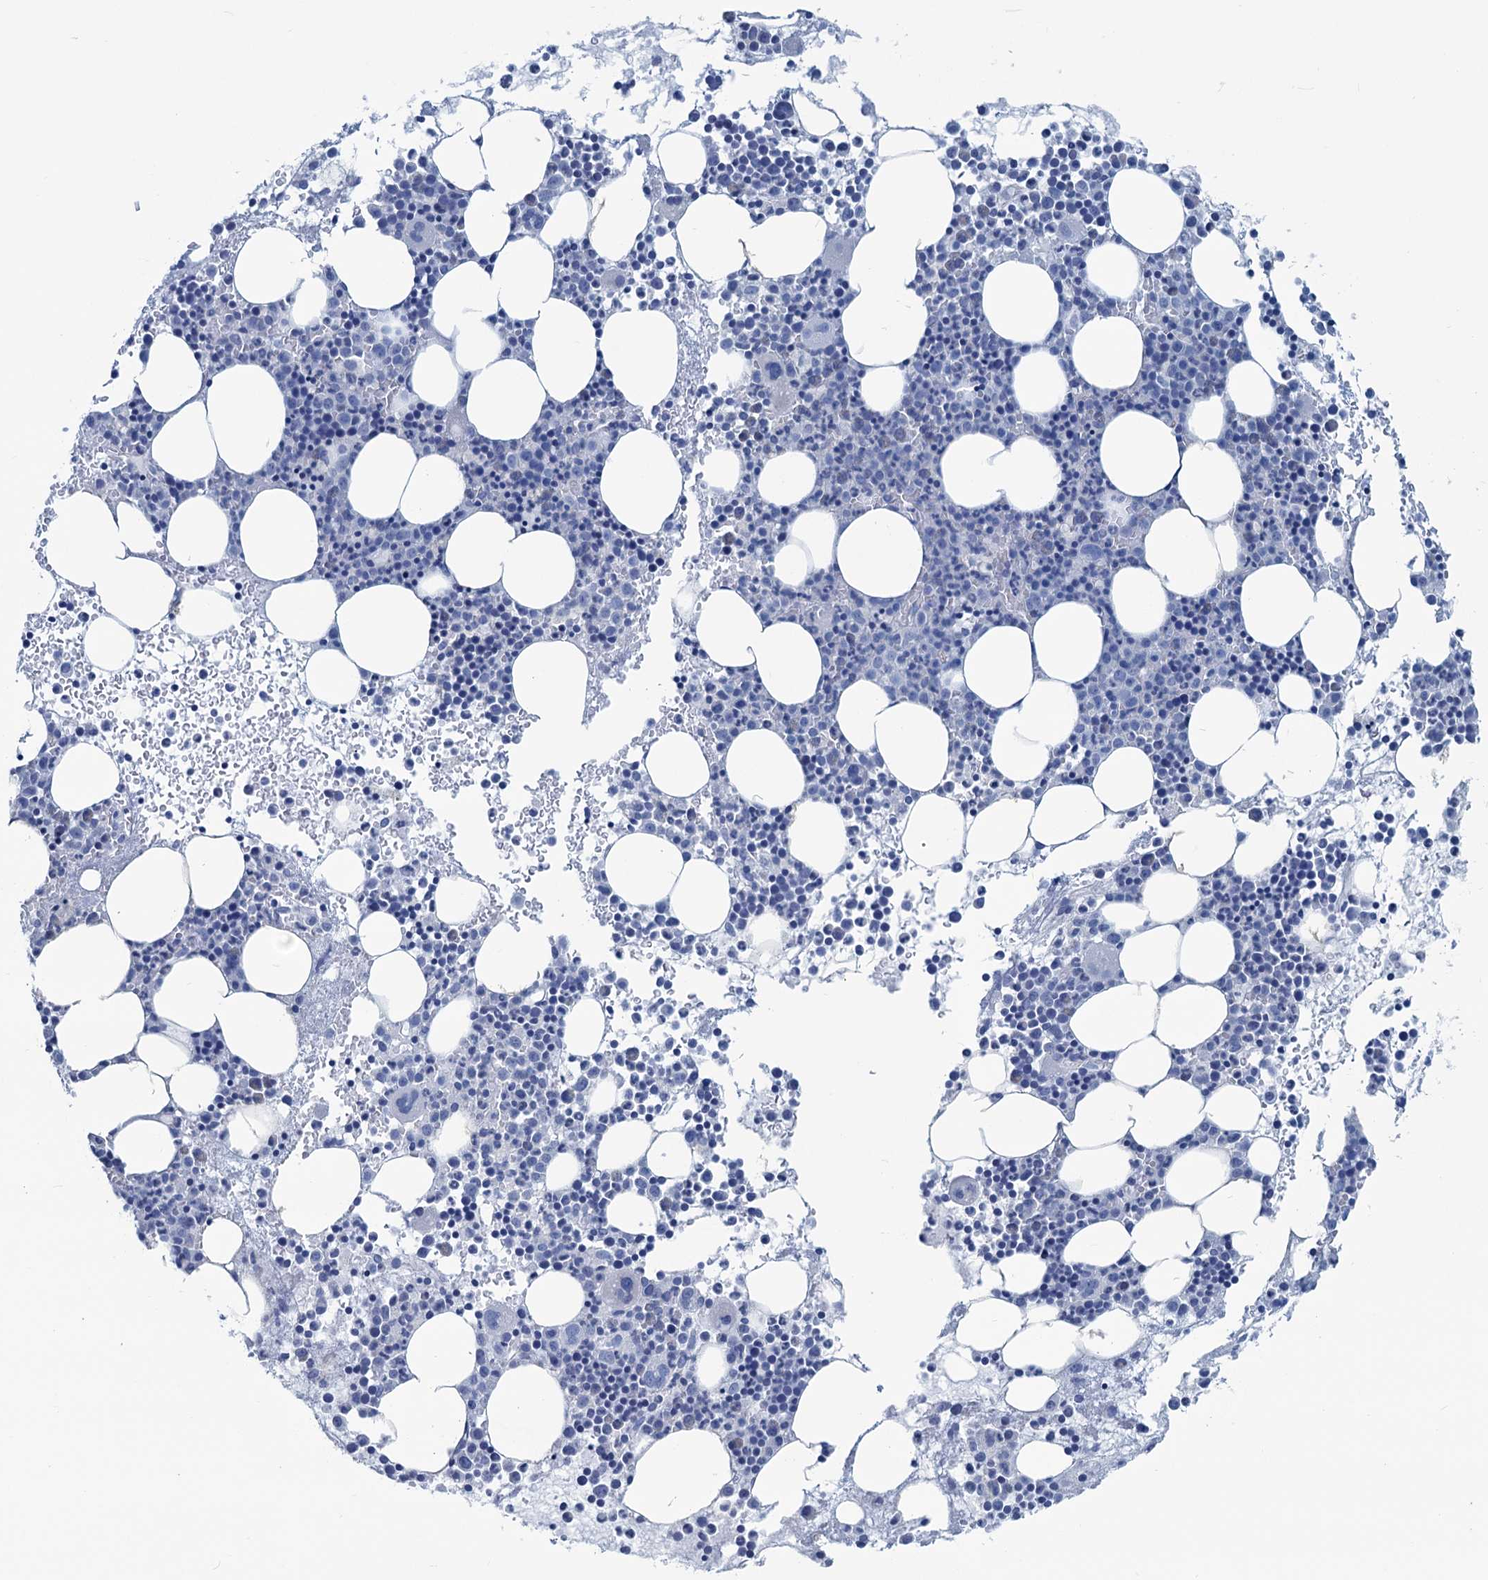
{"staining": {"intensity": "negative", "quantity": "none", "location": "none"}, "tissue": "bone marrow", "cell_type": "Hematopoietic cells", "image_type": "normal", "snomed": [{"axis": "morphology", "description": "Normal tissue, NOS"}, {"axis": "topography", "description": "Bone marrow"}], "caption": "Immunohistochemical staining of benign human bone marrow displays no significant expression in hematopoietic cells.", "gene": "SLC1A3", "patient": {"sex": "female", "age": 76}}